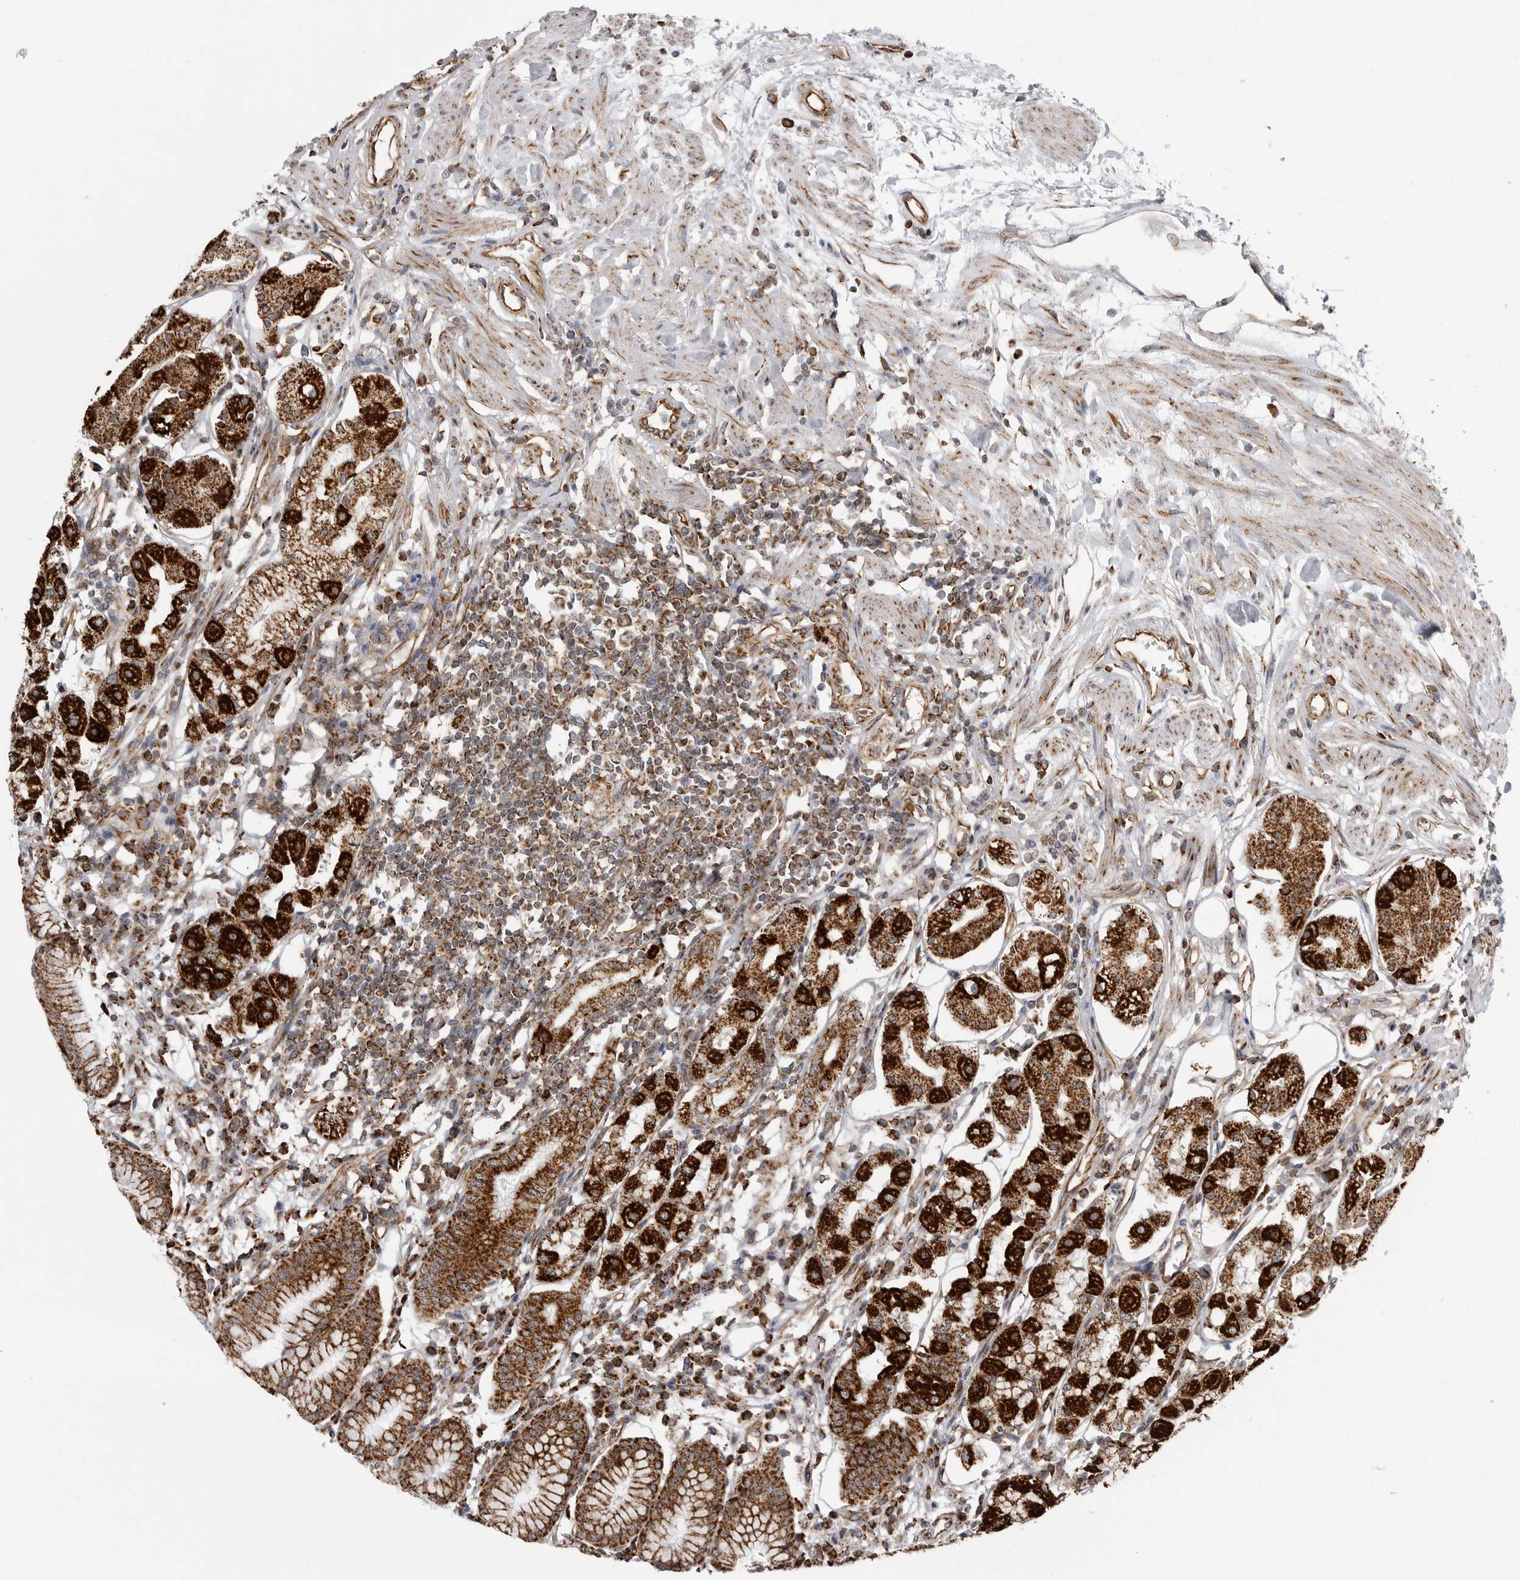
{"staining": {"intensity": "strong", "quantity": ">75%", "location": "cytoplasmic/membranous"}, "tissue": "stomach", "cell_type": "Glandular cells", "image_type": "normal", "snomed": [{"axis": "morphology", "description": "Normal tissue, NOS"}, {"axis": "topography", "description": "Stomach"}, {"axis": "topography", "description": "Stomach, lower"}], "caption": "A high amount of strong cytoplasmic/membranous staining is present in about >75% of glandular cells in normal stomach. The staining was performed using DAB (3,3'-diaminobenzidine), with brown indicating positive protein expression. Nuclei are stained blue with hematoxylin.", "gene": "FH", "patient": {"sex": "female", "age": 56}}